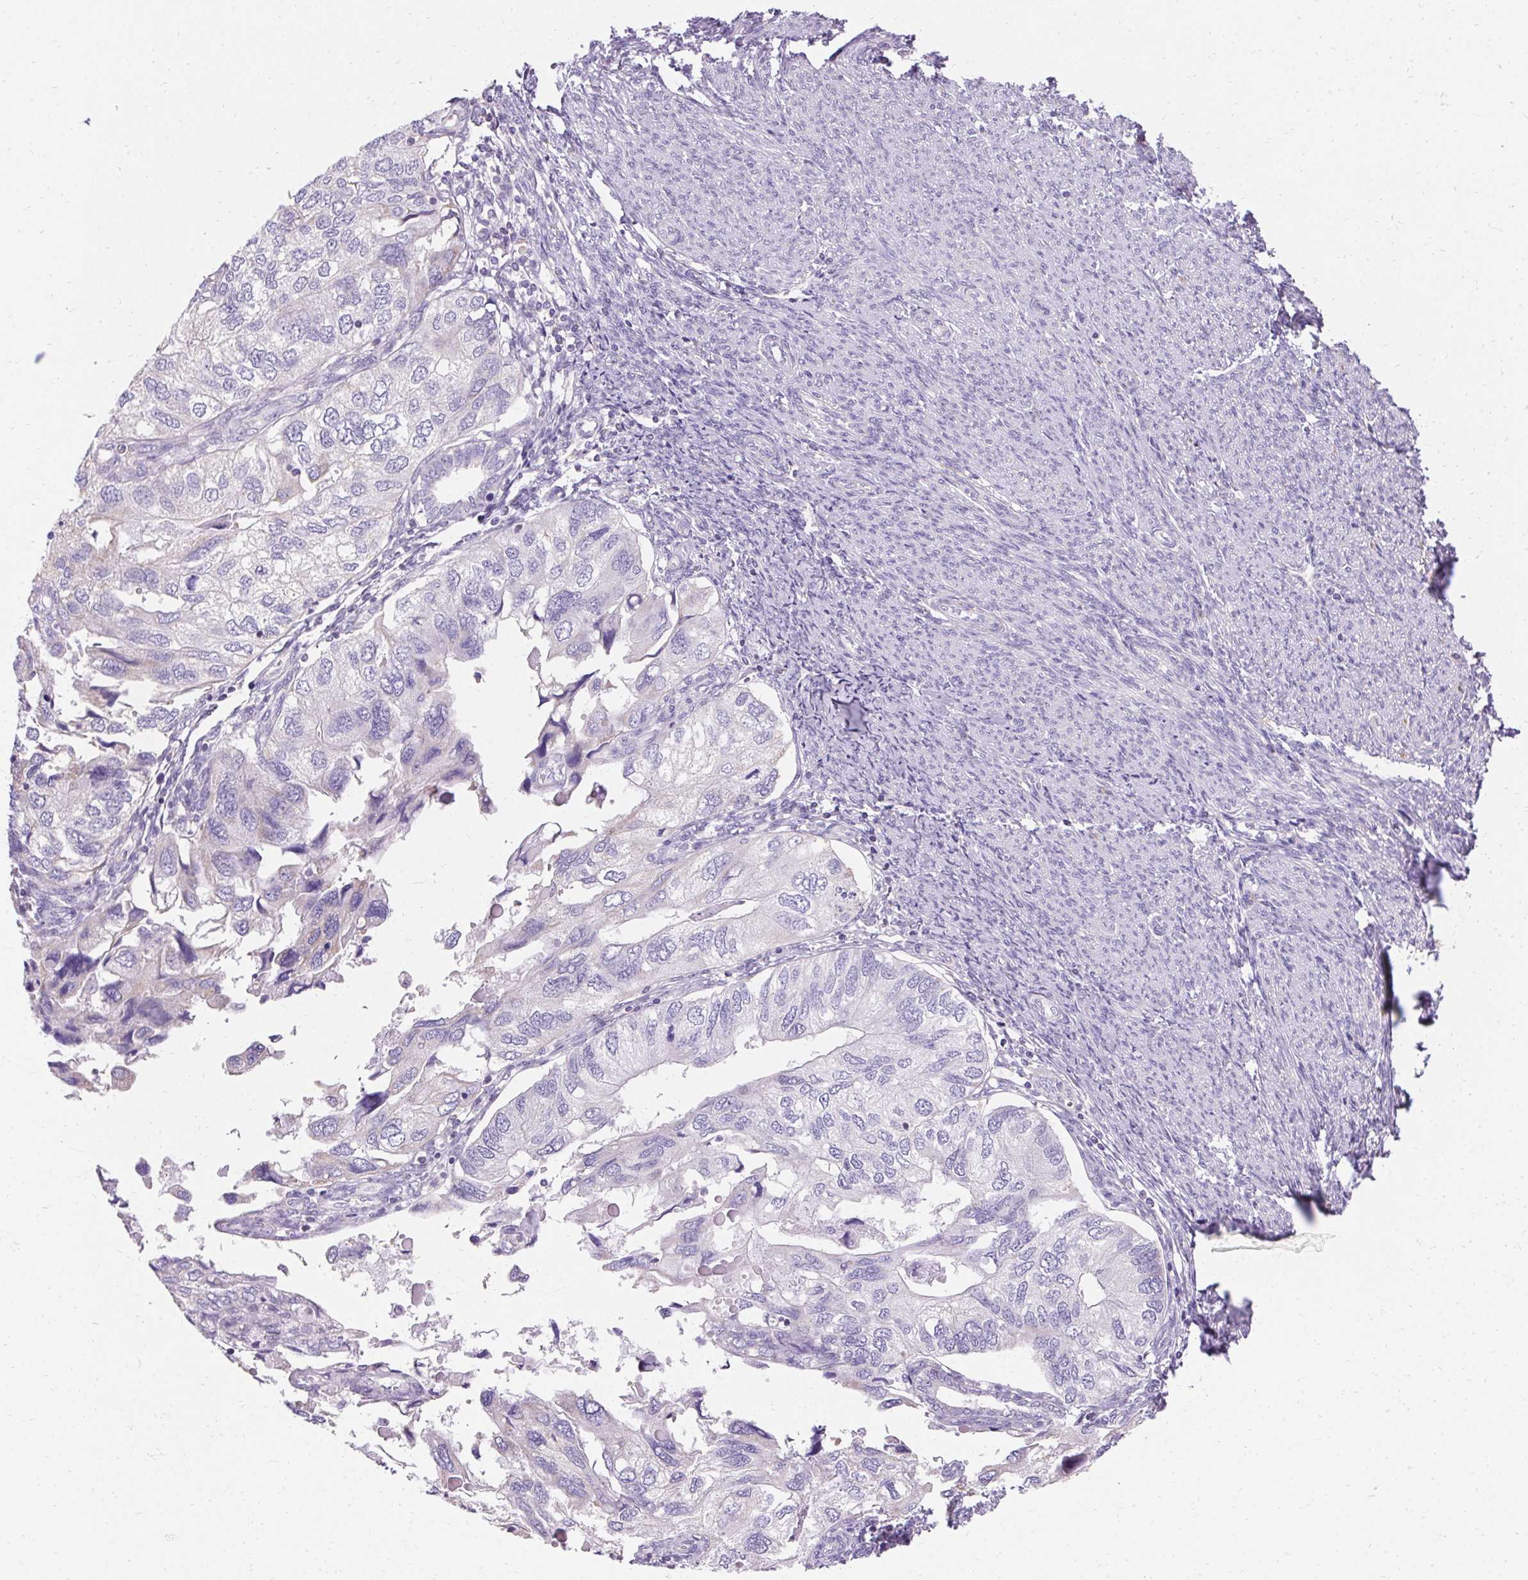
{"staining": {"intensity": "negative", "quantity": "none", "location": "none"}, "tissue": "endometrial cancer", "cell_type": "Tumor cells", "image_type": "cancer", "snomed": [{"axis": "morphology", "description": "Carcinoma, NOS"}, {"axis": "topography", "description": "Uterus"}], "caption": "Tumor cells are negative for brown protein staining in endometrial carcinoma. The staining is performed using DAB (3,3'-diaminobenzidine) brown chromogen with nuclei counter-stained in using hematoxylin.", "gene": "ASGR2", "patient": {"sex": "female", "age": 76}}